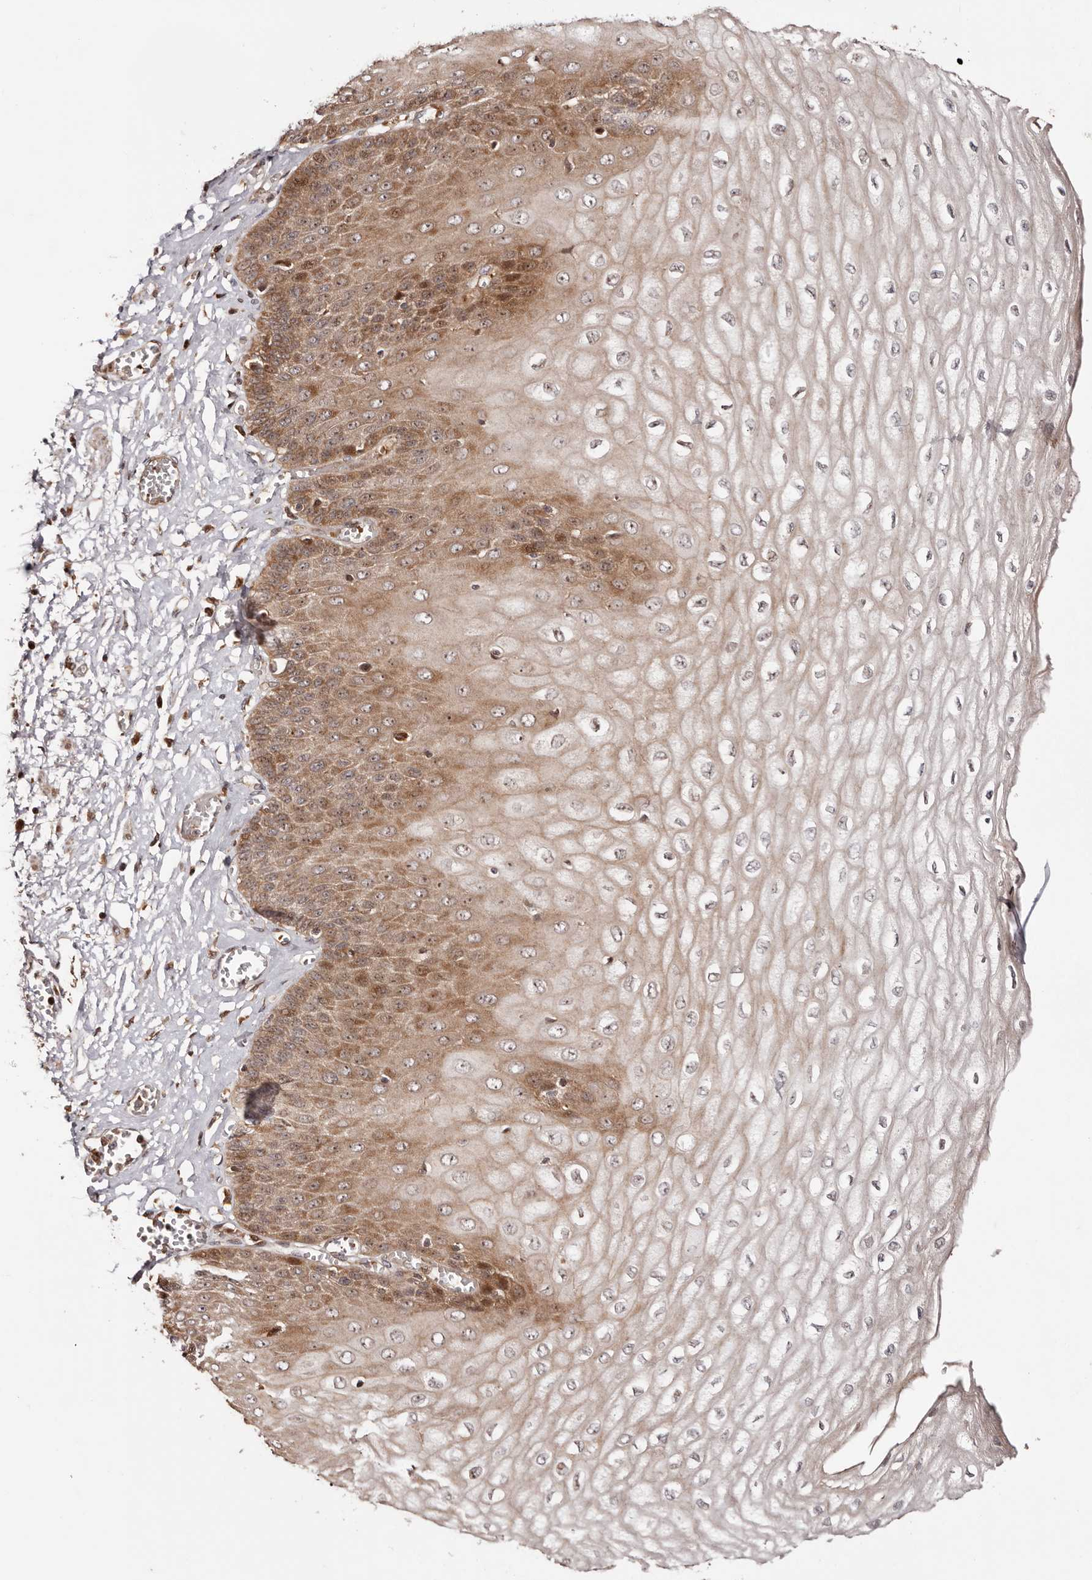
{"staining": {"intensity": "moderate", "quantity": ">75%", "location": "cytoplasmic/membranous,nuclear"}, "tissue": "esophagus", "cell_type": "Squamous epithelial cells", "image_type": "normal", "snomed": [{"axis": "morphology", "description": "Normal tissue, NOS"}, {"axis": "topography", "description": "Esophagus"}], "caption": "The photomicrograph demonstrates staining of normal esophagus, revealing moderate cytoplasmic/membranous,nuclear protein staining (brown color) within squamous epithelial cells. Using DAB (brown) and hematoxylin (blue) stains, captured at high magnification using brightfield microscopy.", "gene": "PTPN22", "patient": {"sex": "male", "age": 60}}